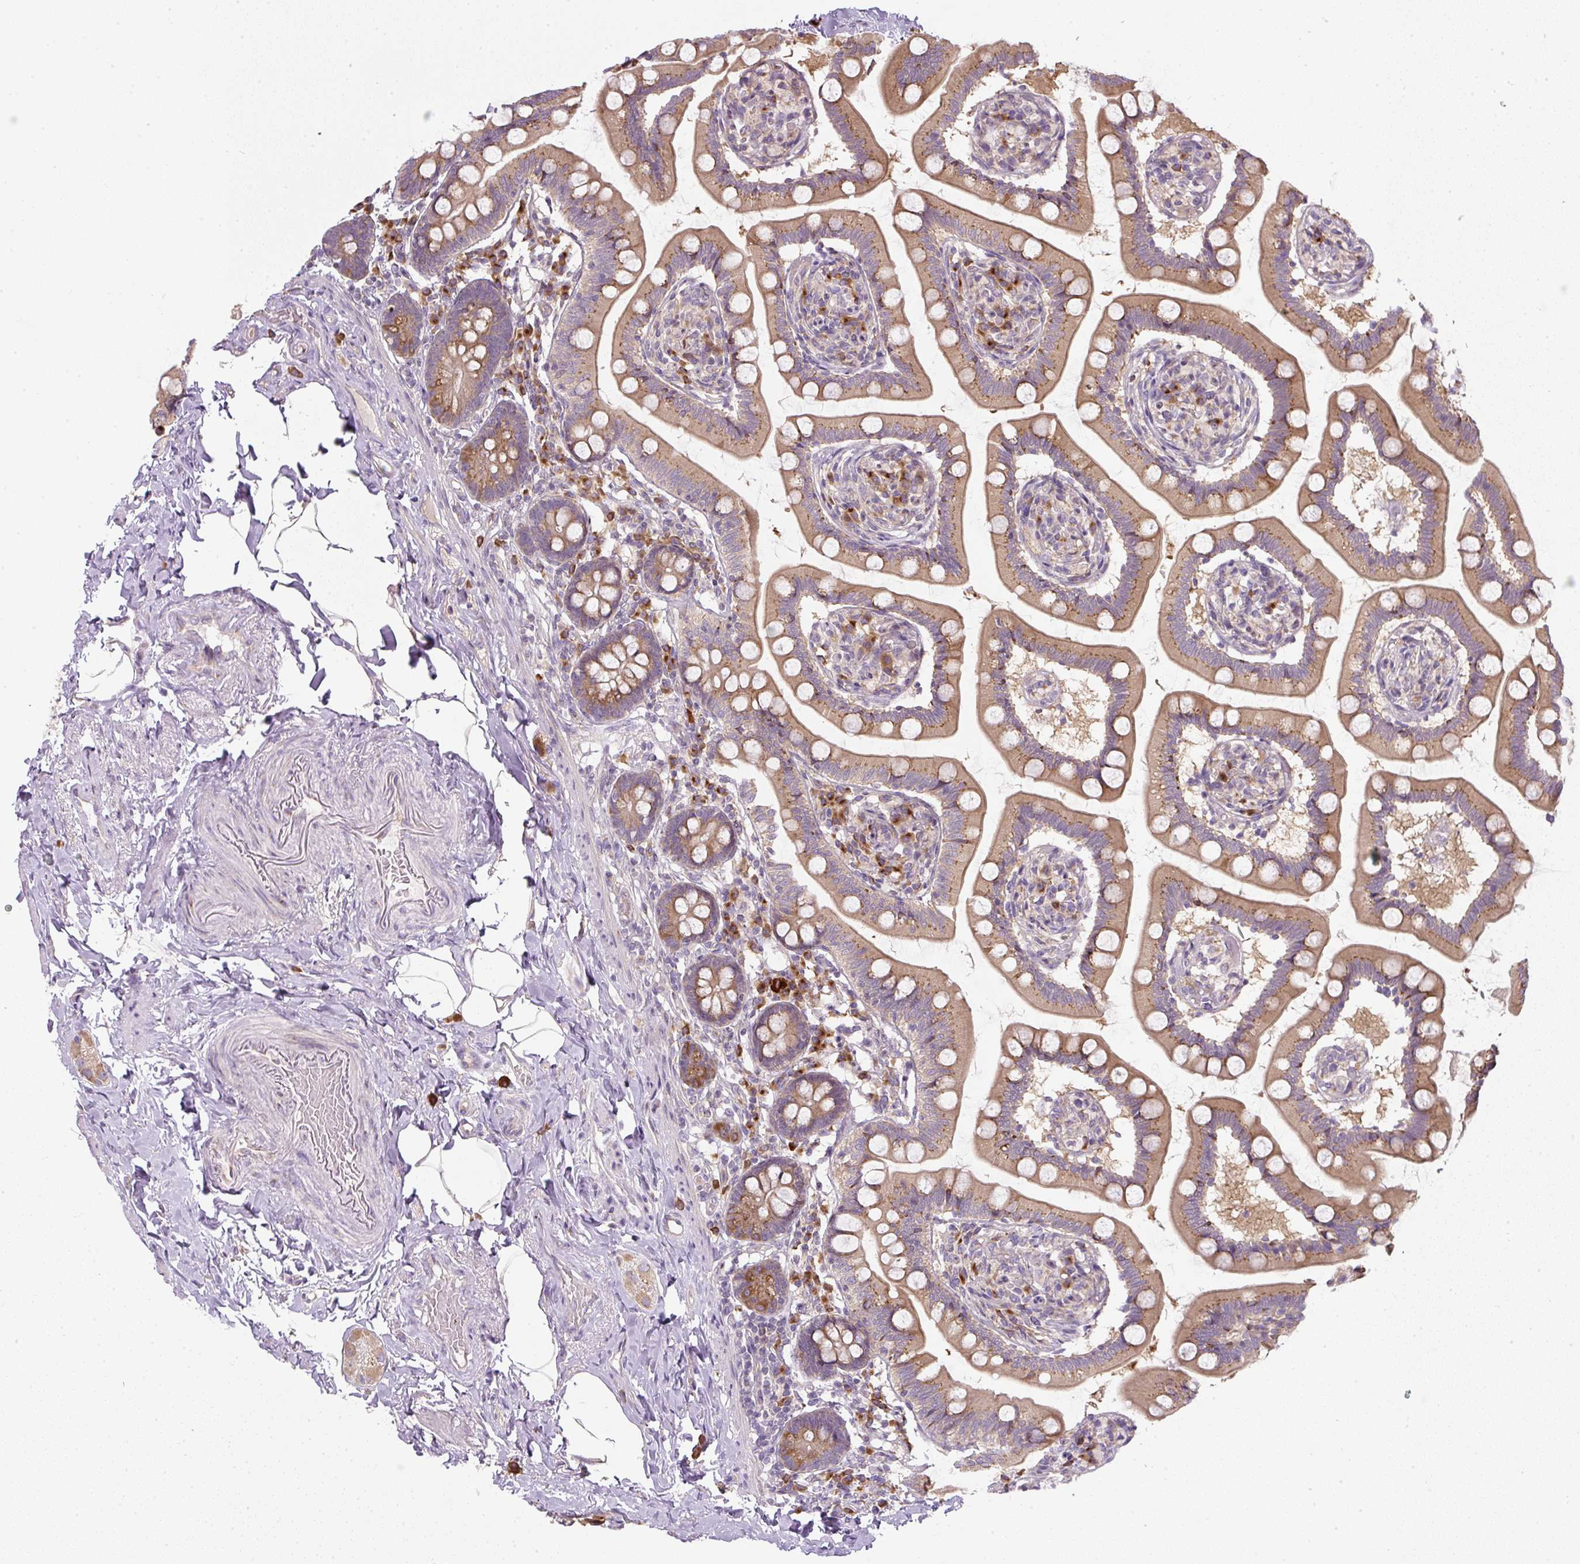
{"staining": {"intensity": "moderate", "quantity": ">75%", "location": "cytoplasmic/membranous"}, "tissue": "small intestine", "cell_type": "Glandular cells", "image_type": "normal", "snomed": [{"axis": "morphology", "description": "Normal tissue, NOS"}, {"axis": "topography", "description": "Small intestine"}], "caption": "Protein staining by immunohistochemistry (IHC) shows moderate cytoplasmic/membranous staining in about >75% of glandular cells in benign small intestine.", "gene": "MLX", "patient": {"sex": "female", "age": 64}}